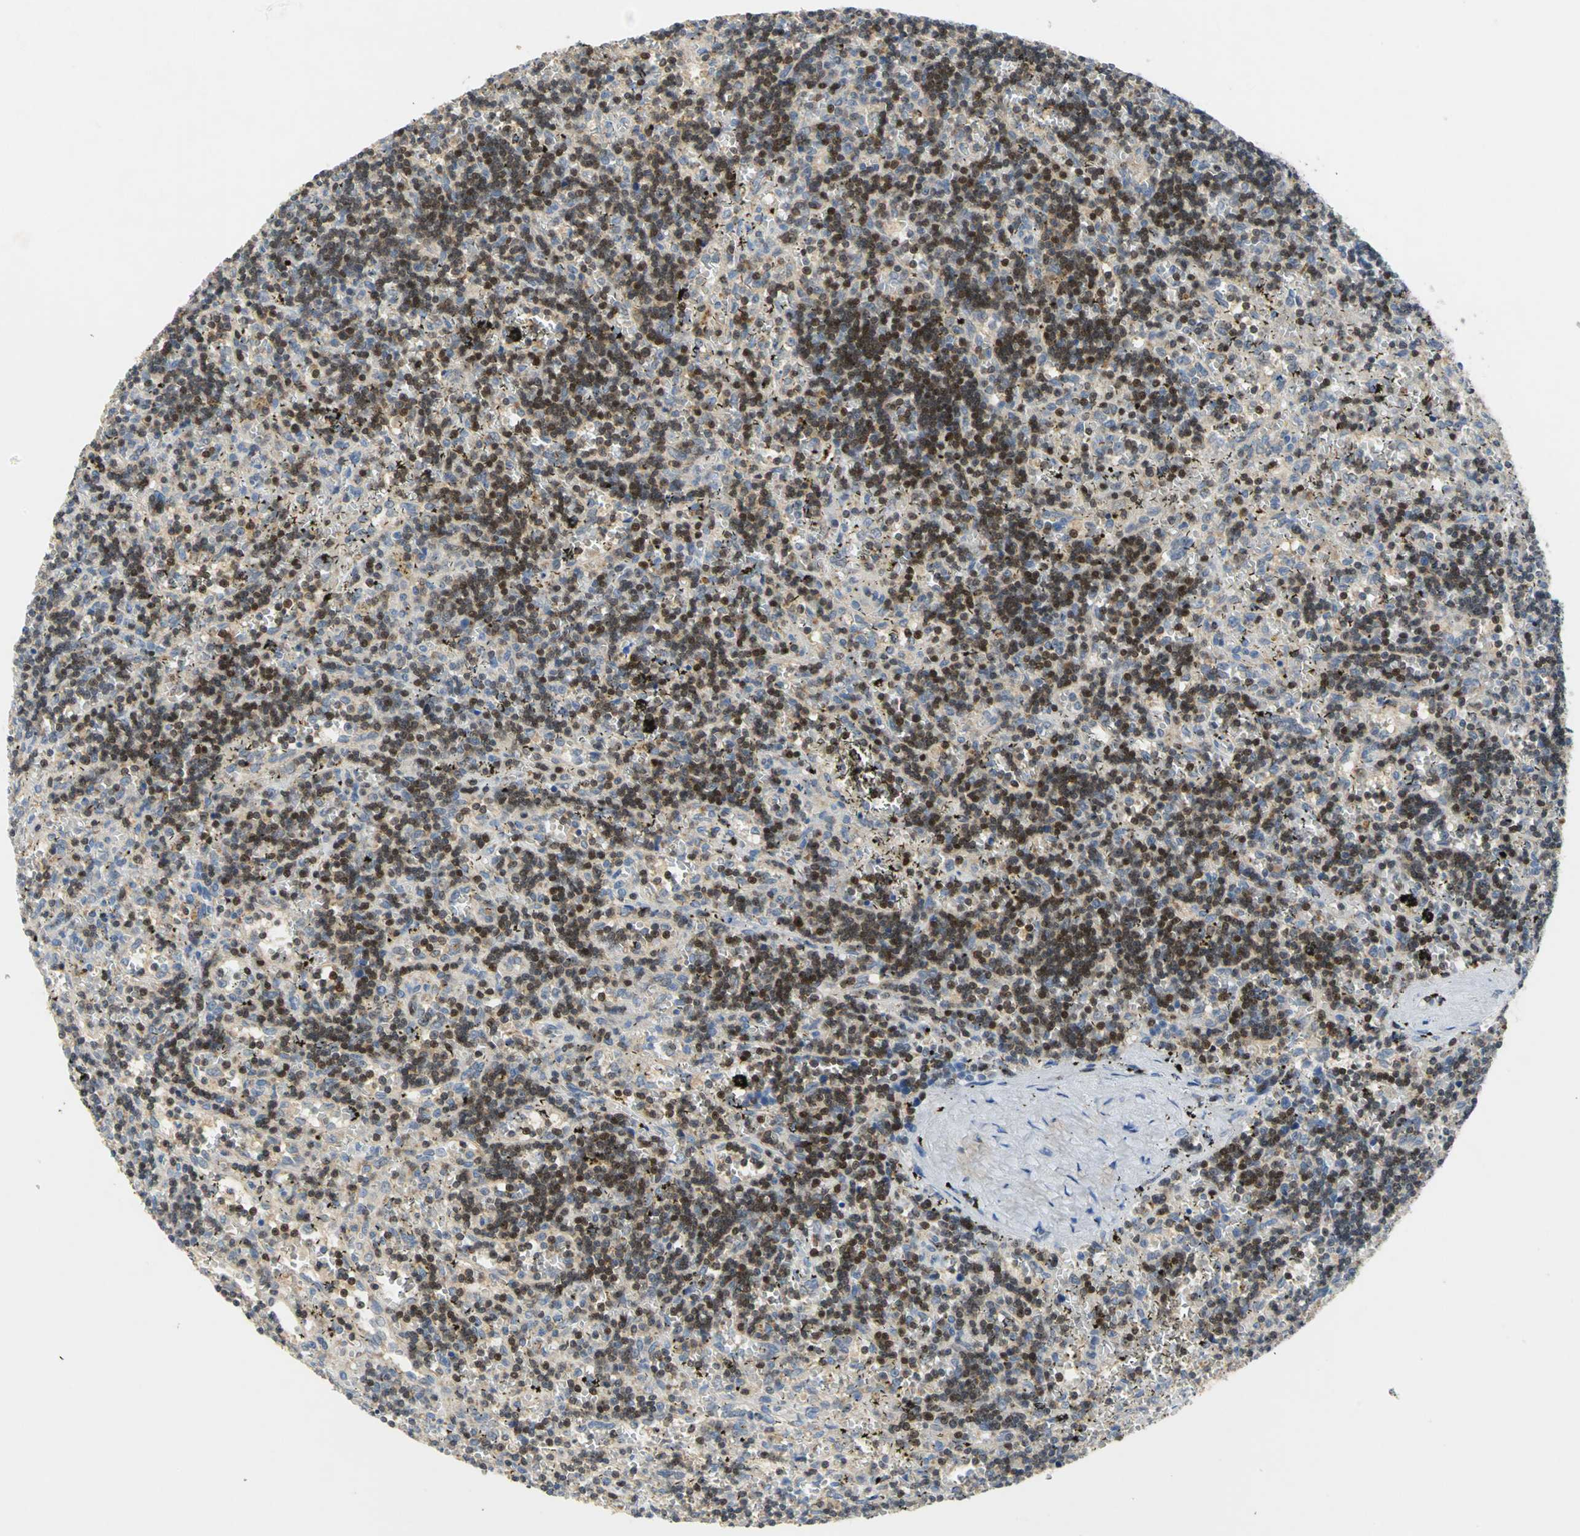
{"staining": {"intensity": "strong", "quantity": "25%-75%", "location": "nuclear"}, "tissue": "lymphoma", "cell_type": "Tumor cells", "image_type": "cancer", "snomed": [{"axis": "morphology", "description": "Malignant lymphoma, non-Hodgkin's type, Low grade"}, {"axis": "topography", "description": "Spleen"}], "caption": "The photomicrograph shows immunohistochemical staining of malignant lymphoma, non-Hodgkin's type (low-grade). There is strong nuclear expression is identified in about 25%-75% of tumor cells. The staining was performed using DAB to visualize the protein expression in brown, while the nuclei were stained in blue with hematoxylin (Magnification: 20x).", "gene": "PPIA", "patient": {"sex": "male", "age": 60}}